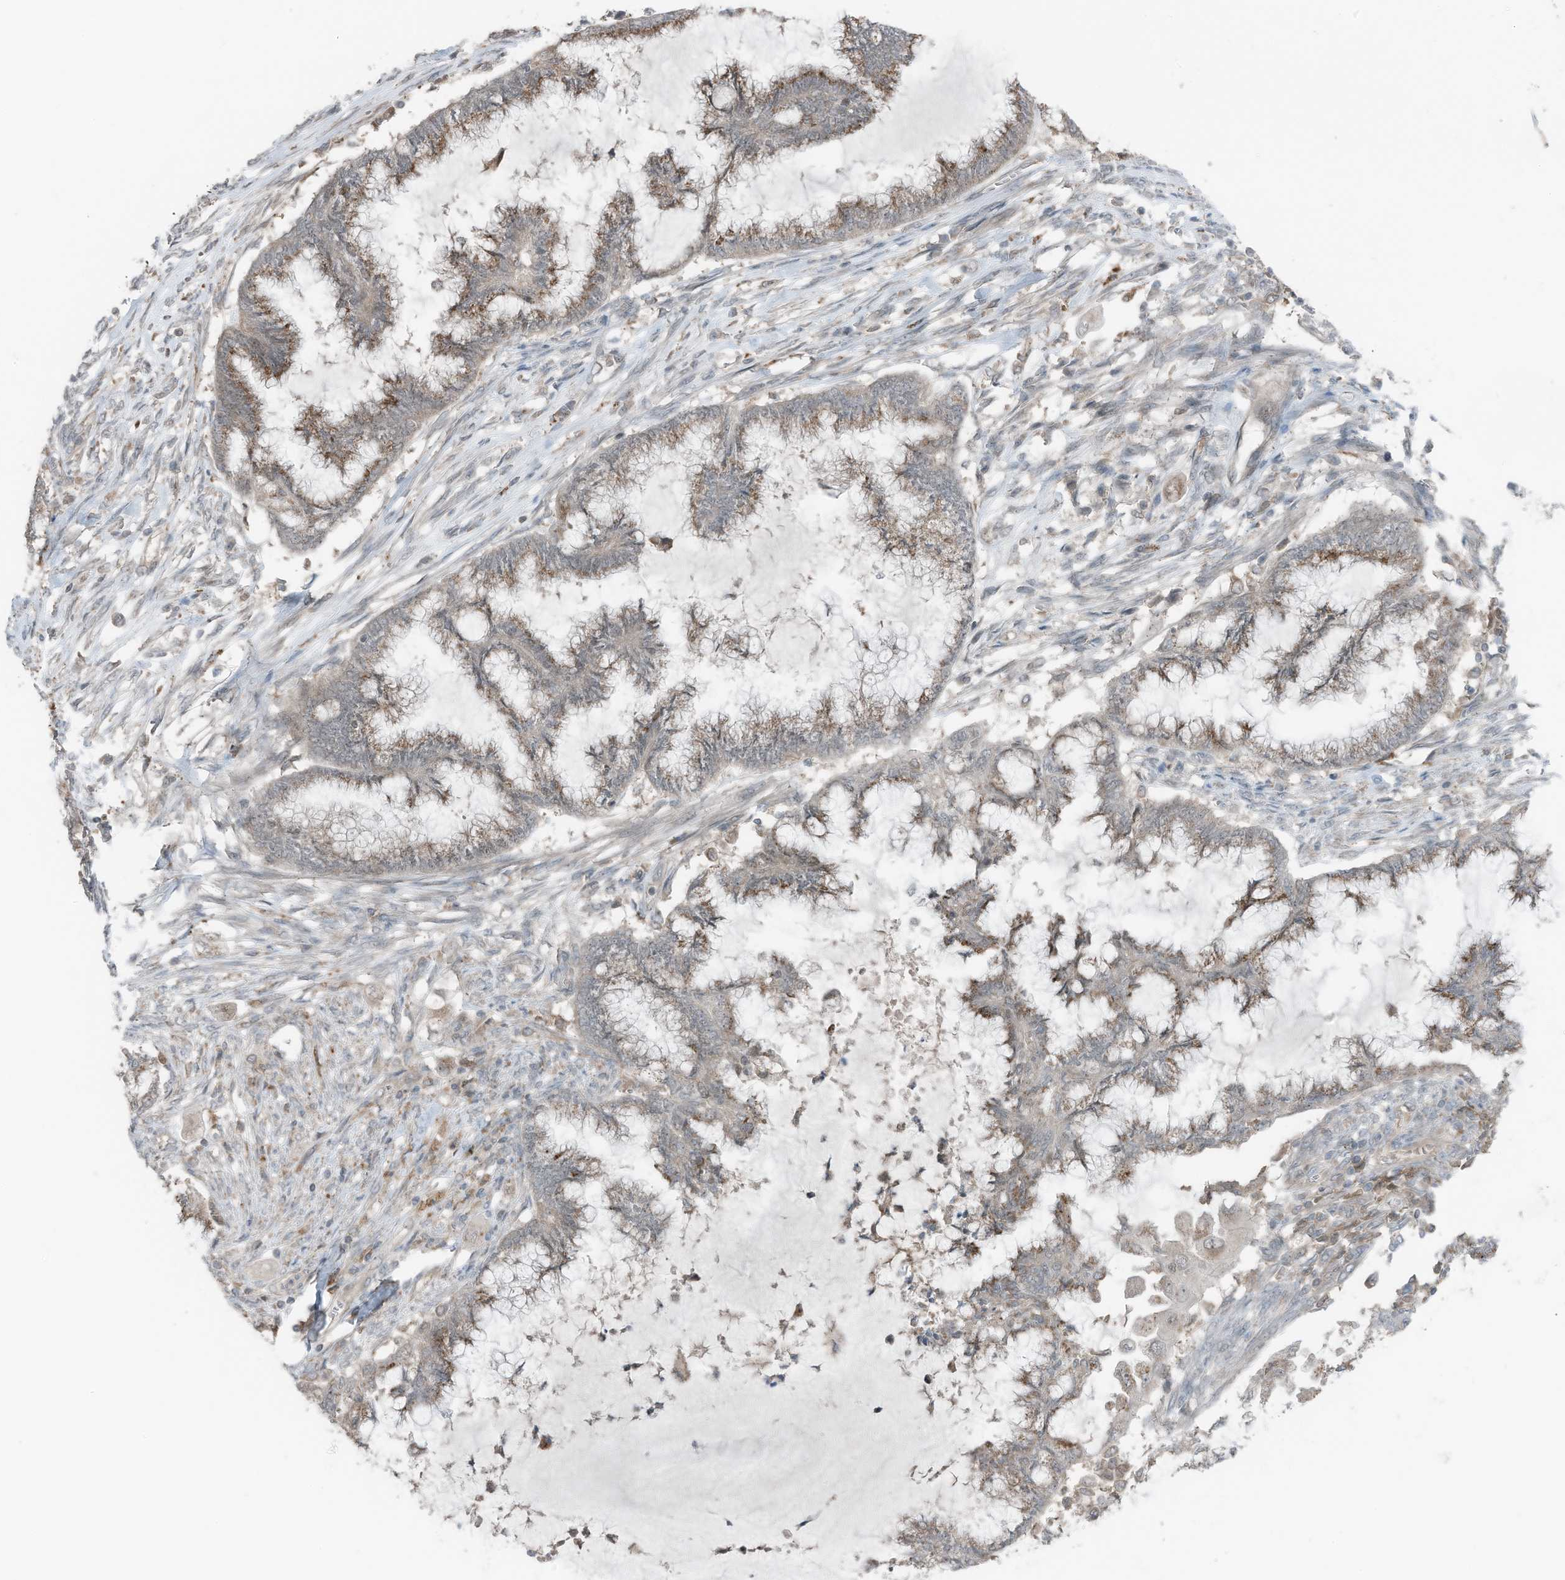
{"staining": {"intensity": "weak", "quantity": "25%-75%", "location": "cytoplasmic/membranous"}, "tissue": "endometrial cancer", "cell_type": "Tumor cells", "image_type": "cancer", "snomed": [{"axis": "morphology", "description": "Adenocarcinoma, NOS"}, {"axis": "topography", "description": "Endometrium"}], "caption": "This image exhibits IHC staining of human endometrial cancer (adenocarcinoma), with low weak cytoplasmic/membranous staining in approximately 25%-75% of tumor cells.", "gene": "TXNDC9", "patient": {"sex": "female", "age": 86}}